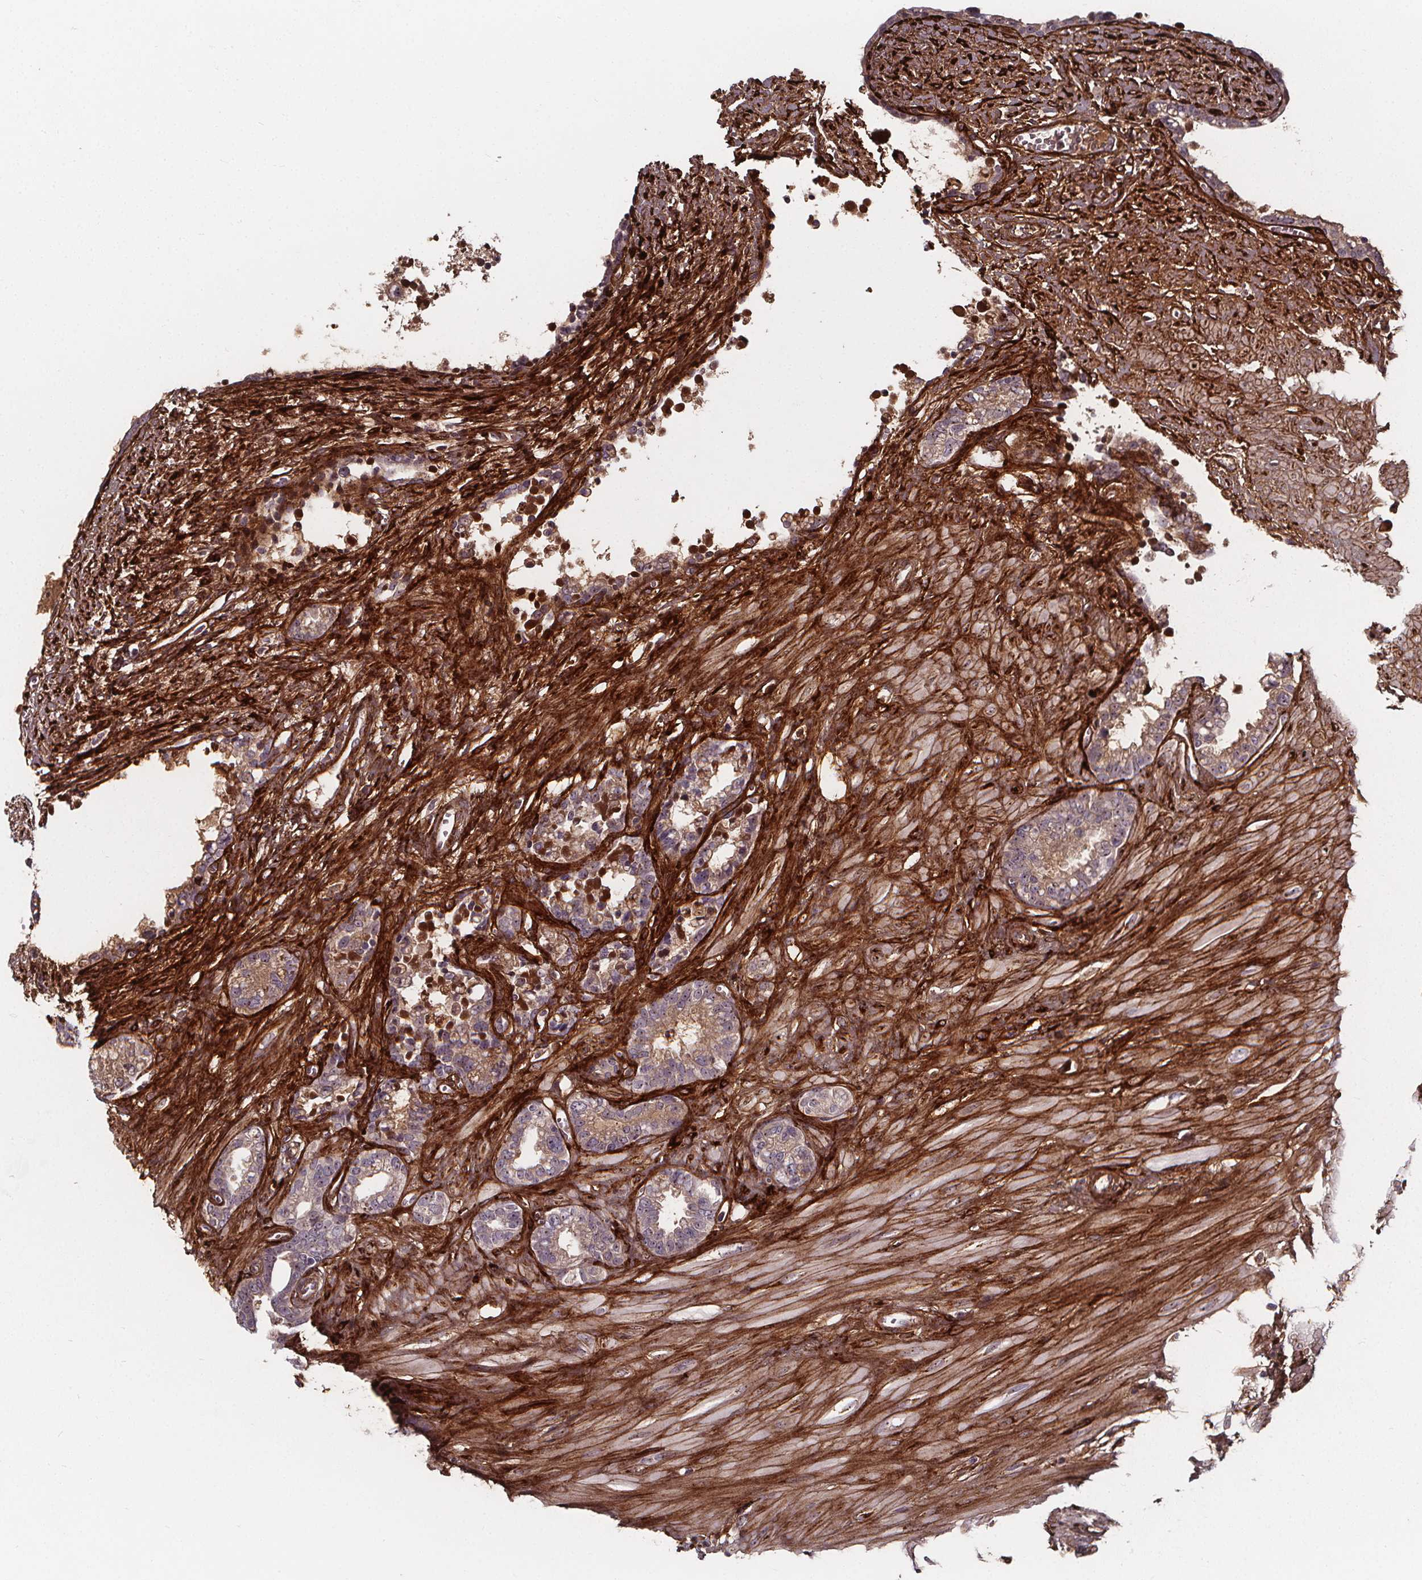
{"staining": {"intensity": "weak", "quantity": "25%-75%", "location": "cytoplasmic/membranous"}, "tissue": "seminal vesicle", "cell_type": "Glandular cells", "image_type": "normal", "snomed": [{"axis": "morphology", "description": "Normal tissue, NOS"}, {"axis": "morphology", "description": "Urothelial carcinoma, NOS"}, {"axis": "topography", "description": "Urinary bladder"}, {"axis": "topography", "description": "Seminal veicle"}], "caption": "High-magnification brightfield microscopy of benign seminal vesicle stained with DAB (brown) and counterstained with hematoxylin (blue). glandular cells exhibit weak cytoplasmic/membranous positivity is present in approximately25%-75% of cells.", "gene": "AEBP1", "patient": {"sex": "male", "age": 76}}